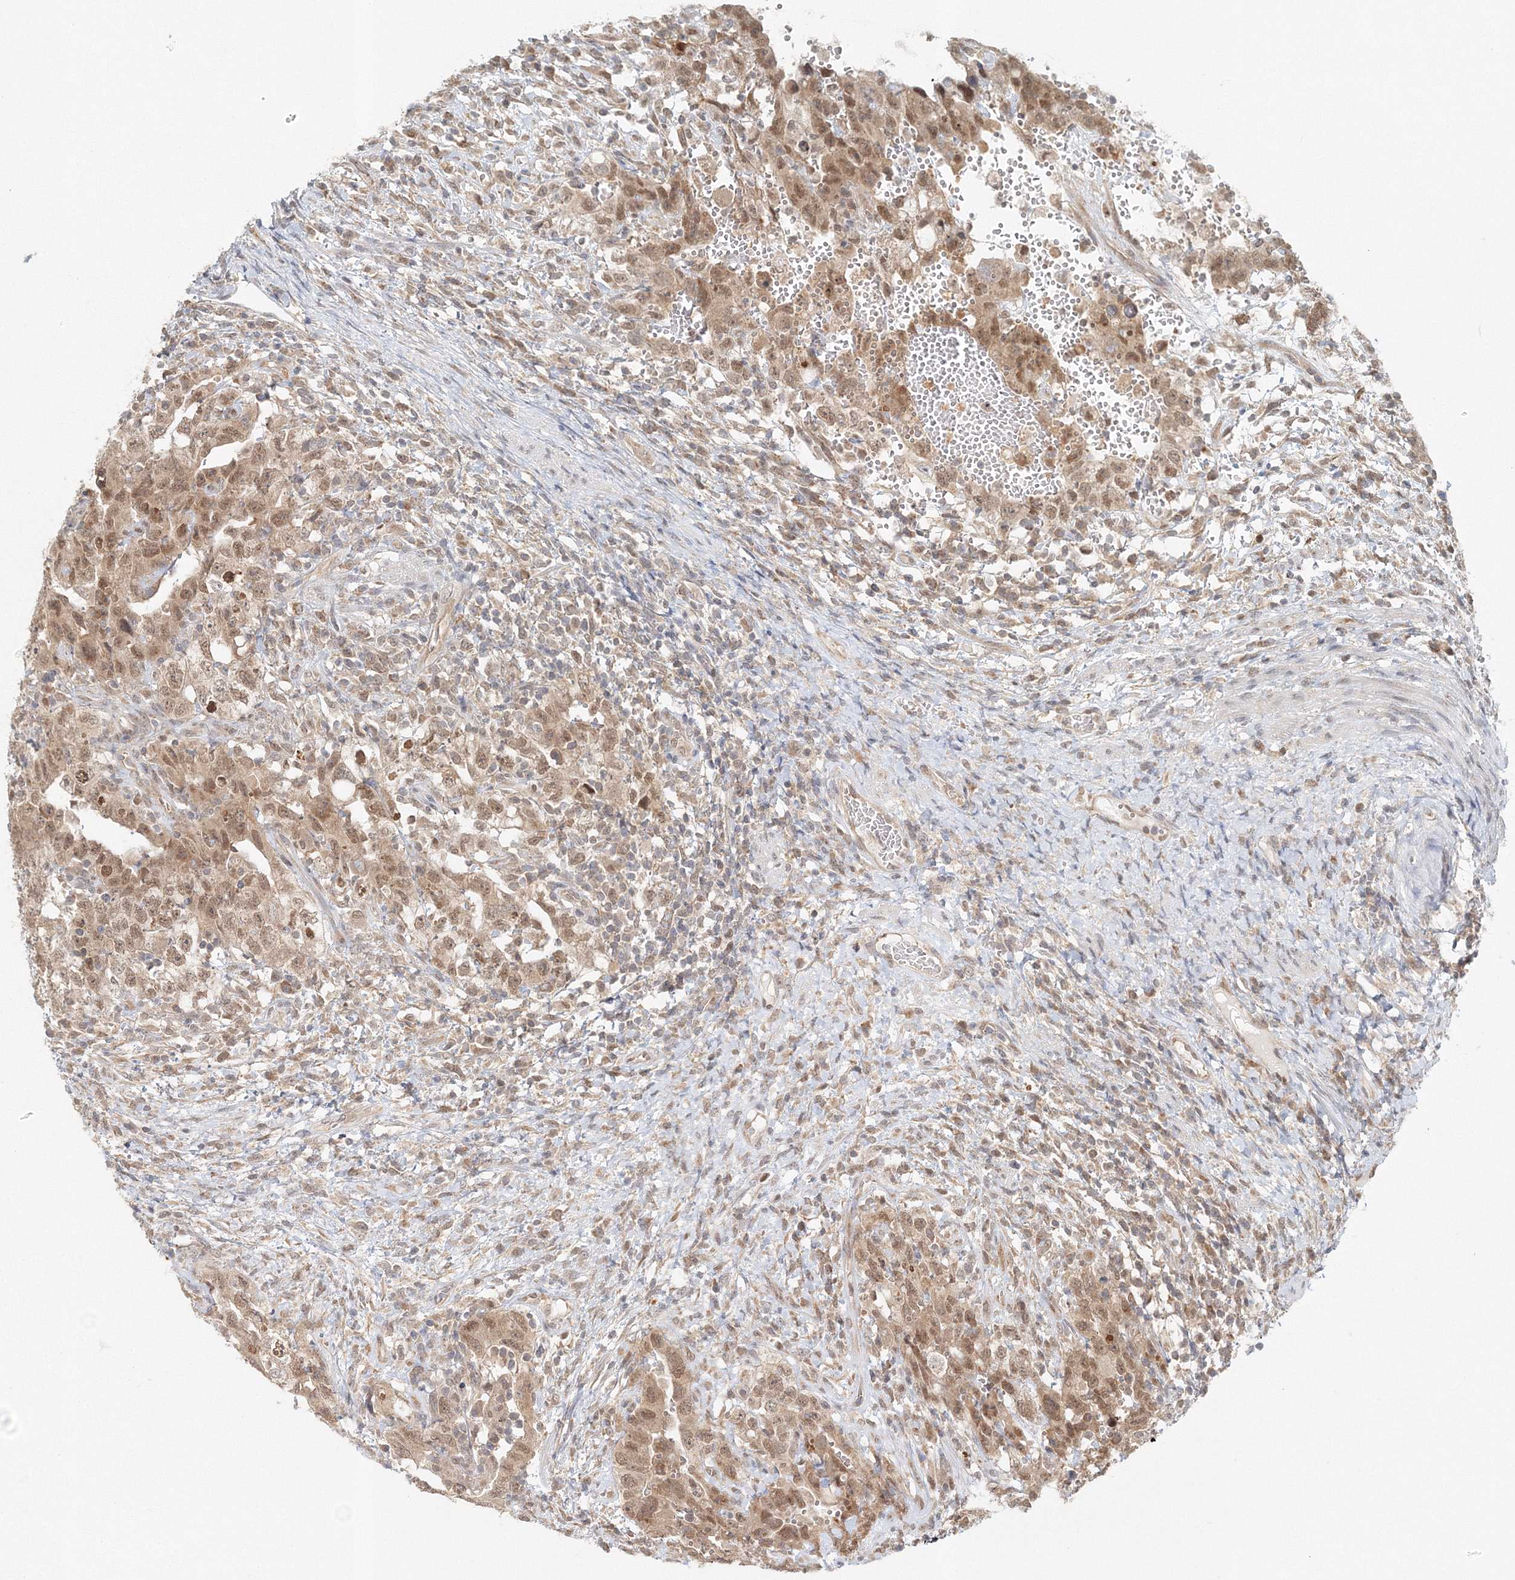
{"staining": {"intensity": "moderate", "quantity": ">75%", "location": "nuclear"}, "tissue": "testis cancer", "cell_type": "Tumor cells", "image_type": "cancer", "snomed": [{"axis": "morphology", "description": "Carcinoma, Embryonal, NOS"}, {"axis": "topography", "description": "Testis"}], "caption": "An immunohistochemistry (IHC) histopathology image of tumor tissue is shown. Protein staining in brown labels moderate nuclear positivity in testis cancer within tumor cells. (Stains: DAB in brown, nuclei in blue, Microscopy: brightfield microscopy at high magnification).", "gene": "PSMD6", "patient": {"sex": "male", "age": 26}}